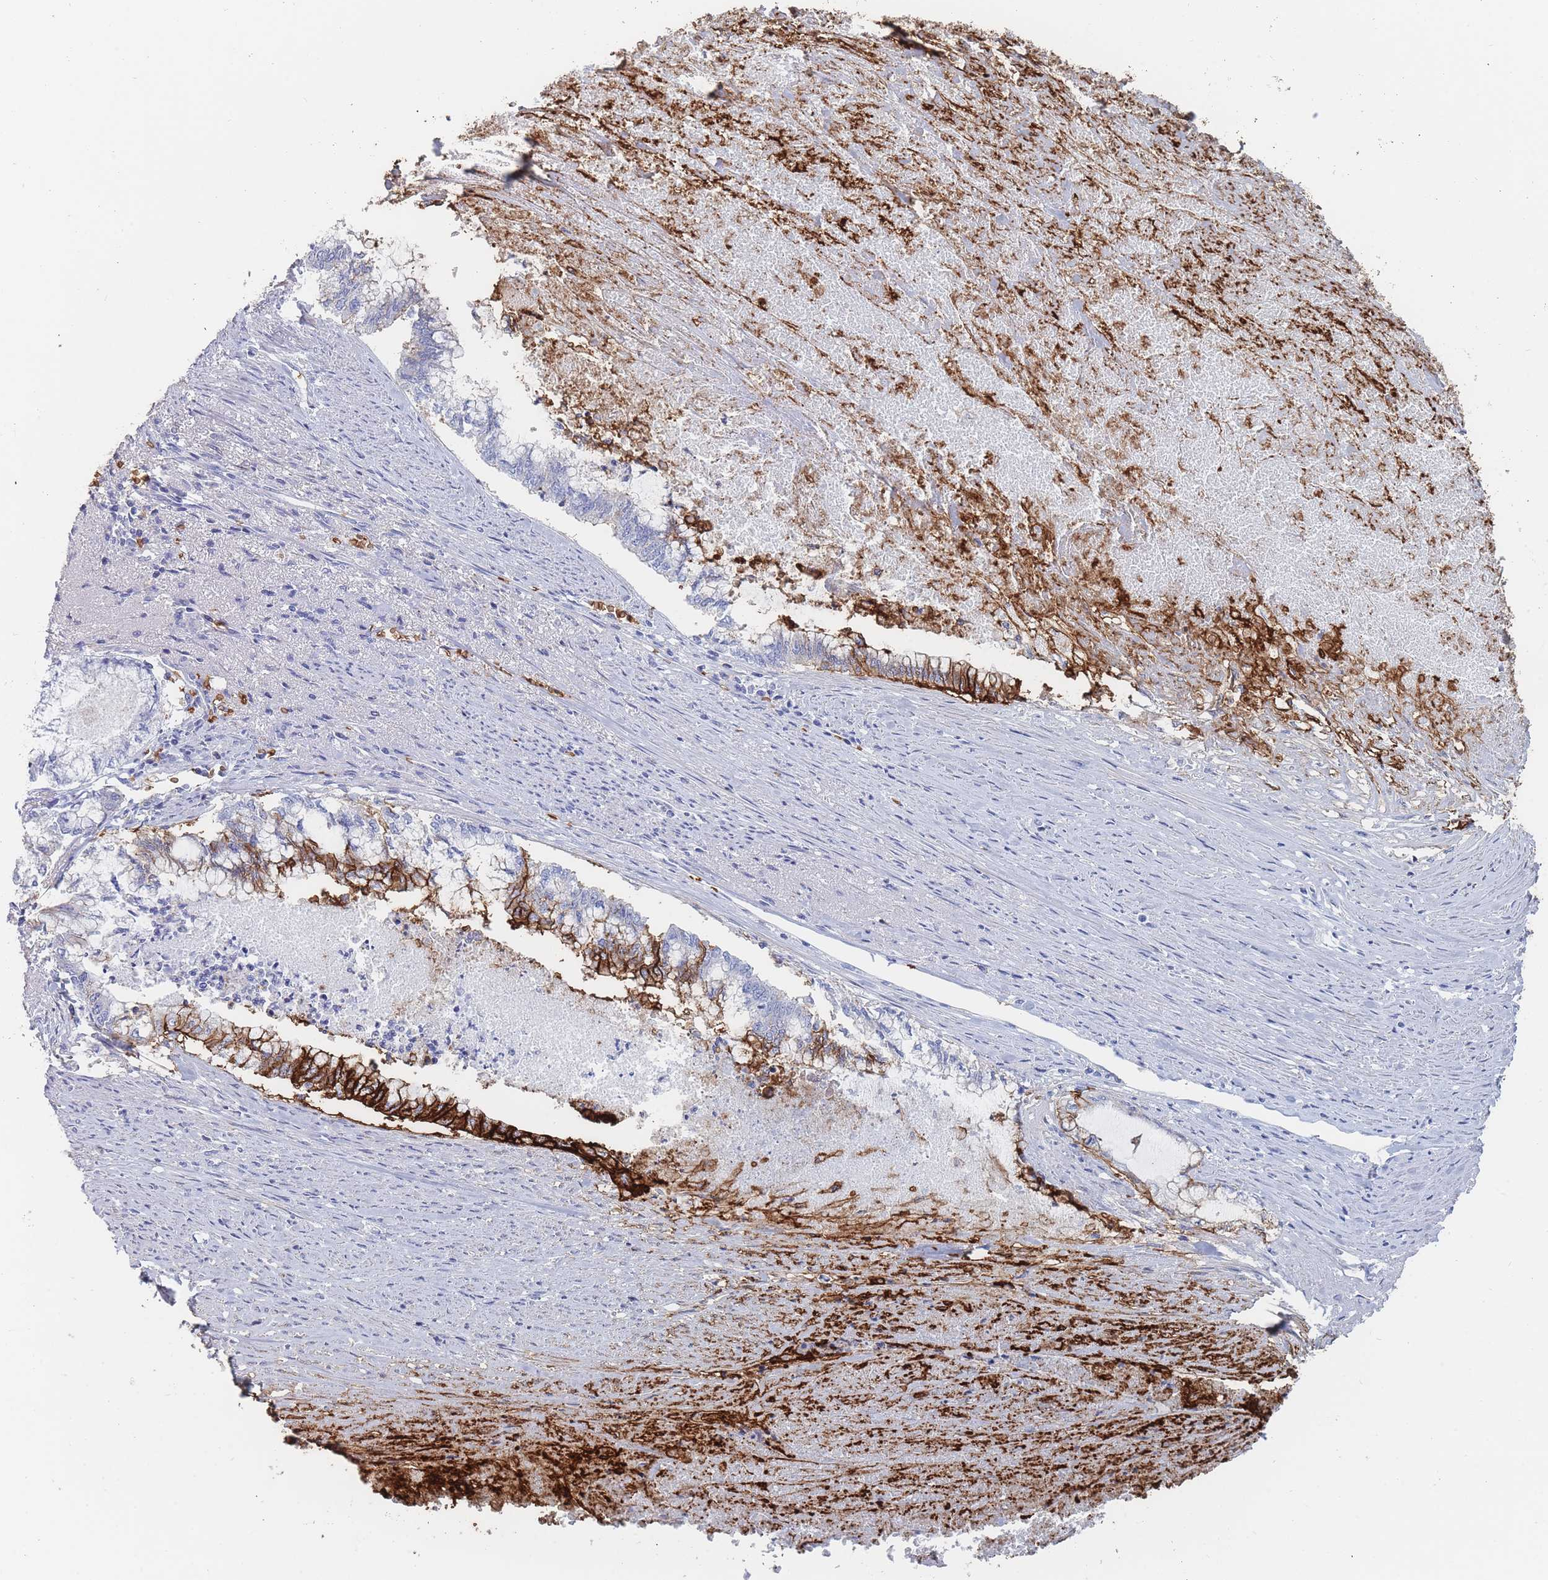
{"staining": {"intensity": "strong", "quantity": "<25%", "location": "cytoplasmic/membranous"}, "tissue": "endometrial cancer", "cell_type": "Tumor cells", "image_type": "cancer", "snomed": [{"axis": "morphology", "description": "Adenocarcinoma, NOS"}, {"axis": "topography", "description": "Endometrium"}], "caption": "Immunohistochemistry staining of endometrial adenocarcinoma, which reveals medium levels of strong cytoplasmic/membranous expression in approximately <25% of tumor cells indicating strong cytoplasmic/membranous protein positivity. The staining was performed using DAB (3,3'-diaminobenzidine) (brown) for protein detection and nuclei were counterstained in hematoxylin (blue).", "gene": "SLC2A1", "patient": {"sex": "female", "age": 79}}